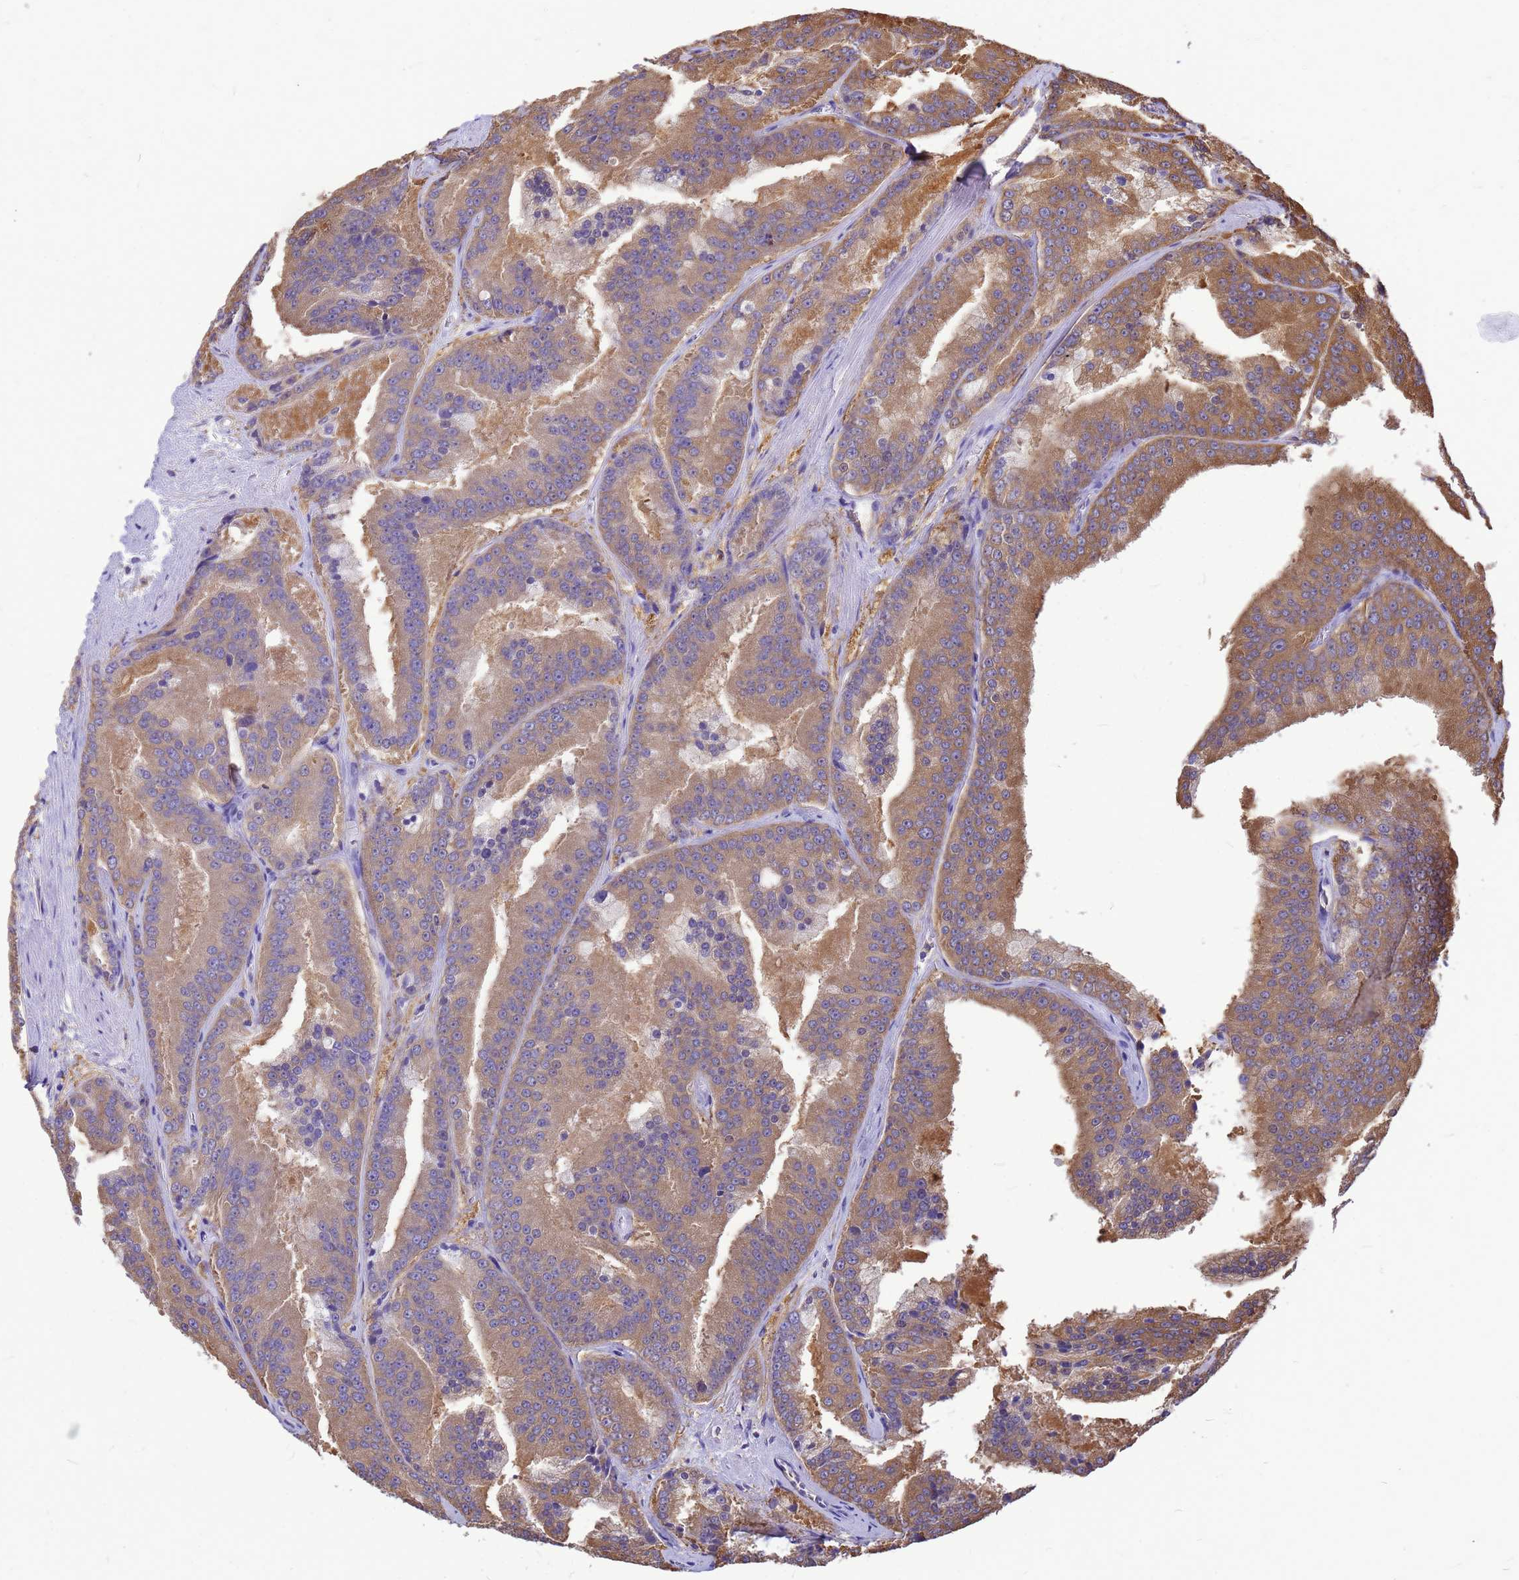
{"staining": {"intensity": "moderate", "quantity": ">75%", "location": "cytoplasmic/membranous"}, "tissue": "prostate cancer", "cell_type": "Tumor cells", "image_type": "cancer", "snomed": [{"axis": "morphology", "description": "Adenocarcinoma, High grade"}, {"axis": "topography", "description": "Prostate"}], "caption": "Prostate cancer (adenocarcinoma (high-grade)) stained for a protein (brown) shows moderate cytoplasmic/membranous positive positivity in about >75% of tumor cells.", "gene": "GID4", "patient": {"sex": "male", "age": 61}}